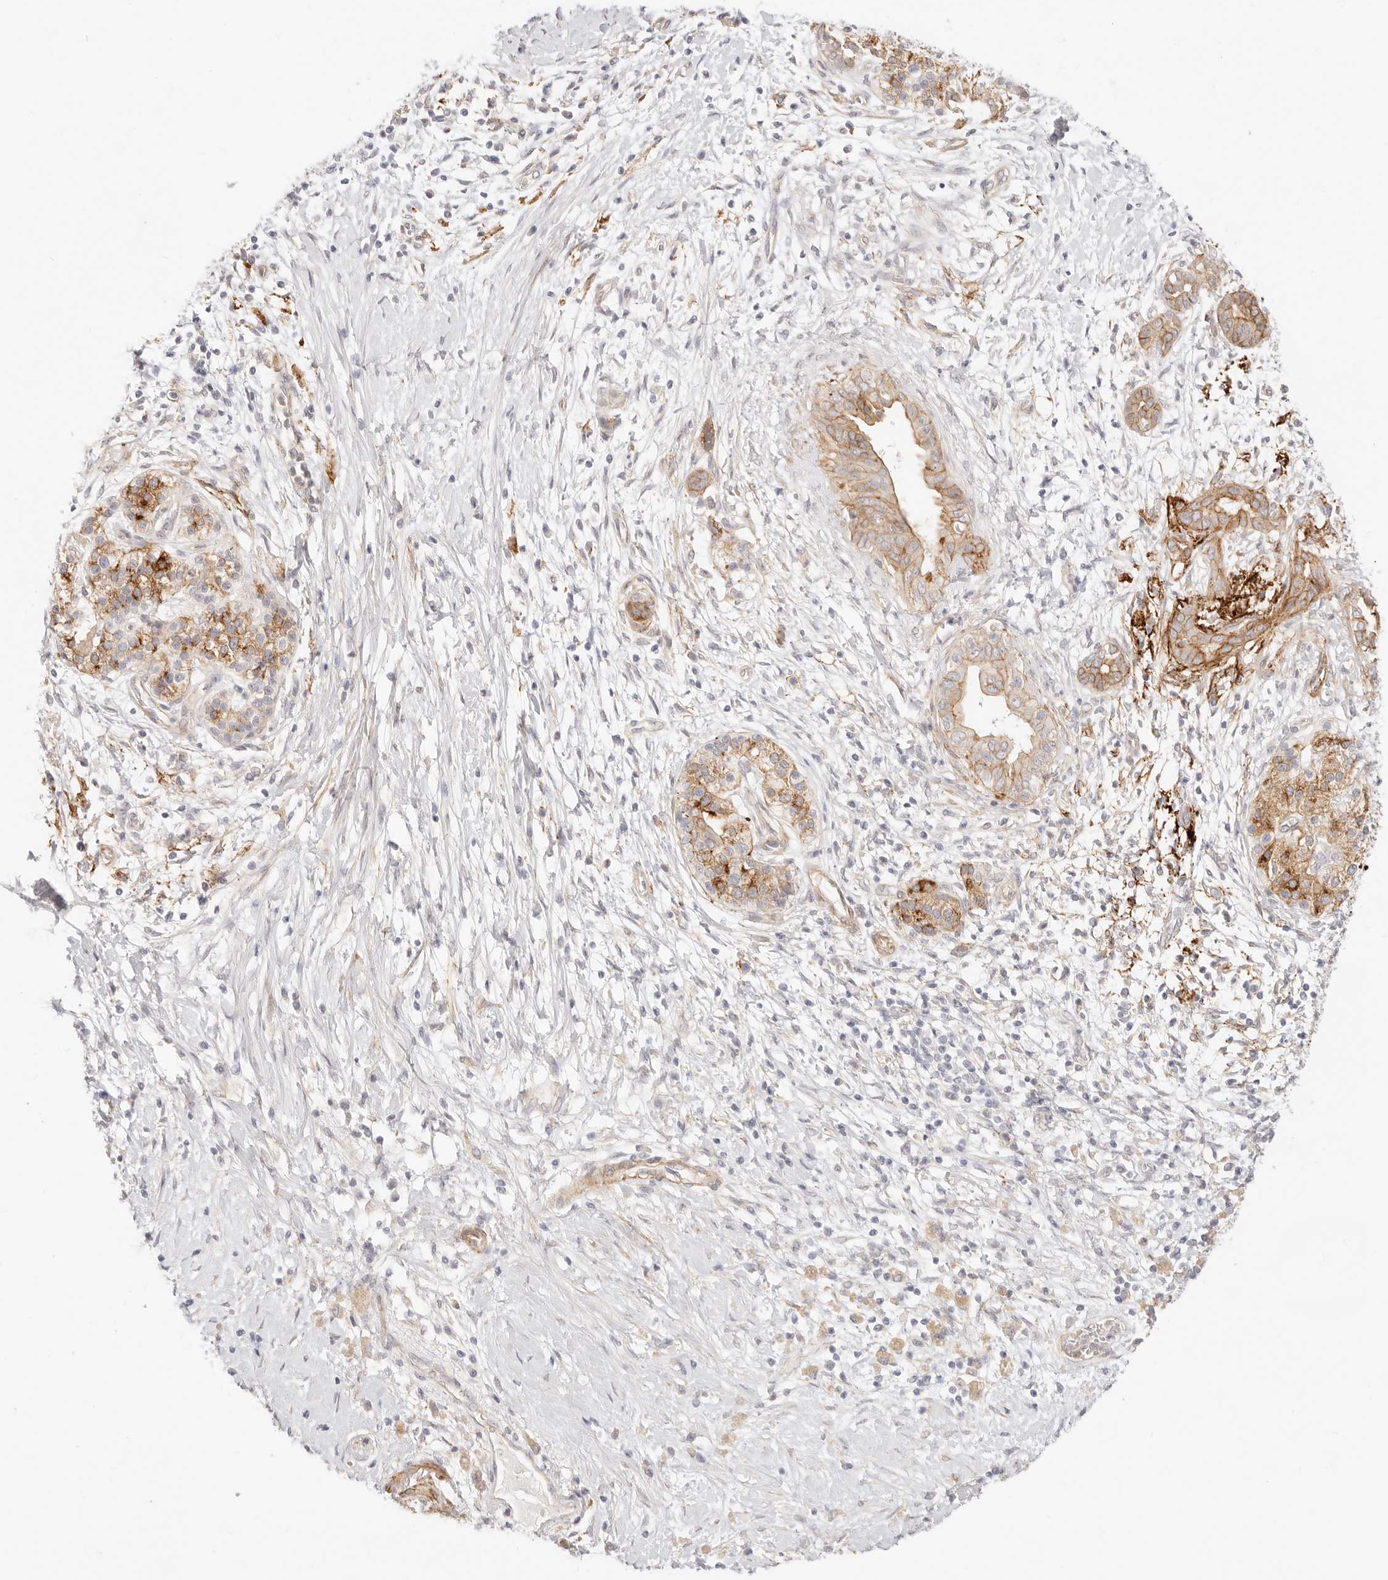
{"staining": {"intensity": "moderate", "quantity": ">75%", "location": "cytoplasmic/membranous"}, "tissue": "pancreatic cancer", "cell_type": "Tumor cells", "image_type": "cancer", "snomed": [{"axis": "morphology", "description": "Adenocarcinoma, NOS"}, {"axis": "topography", "description": "Pancreas"}], "caption": "Protein expression analysis of human adenocarcinoma (pancreatic) reveals moderate cytoplasmic/membranous positivity in about >75% of tumor cells.", "gene": "UBXN10", "patient": {"sex": "male", "age": 58}}